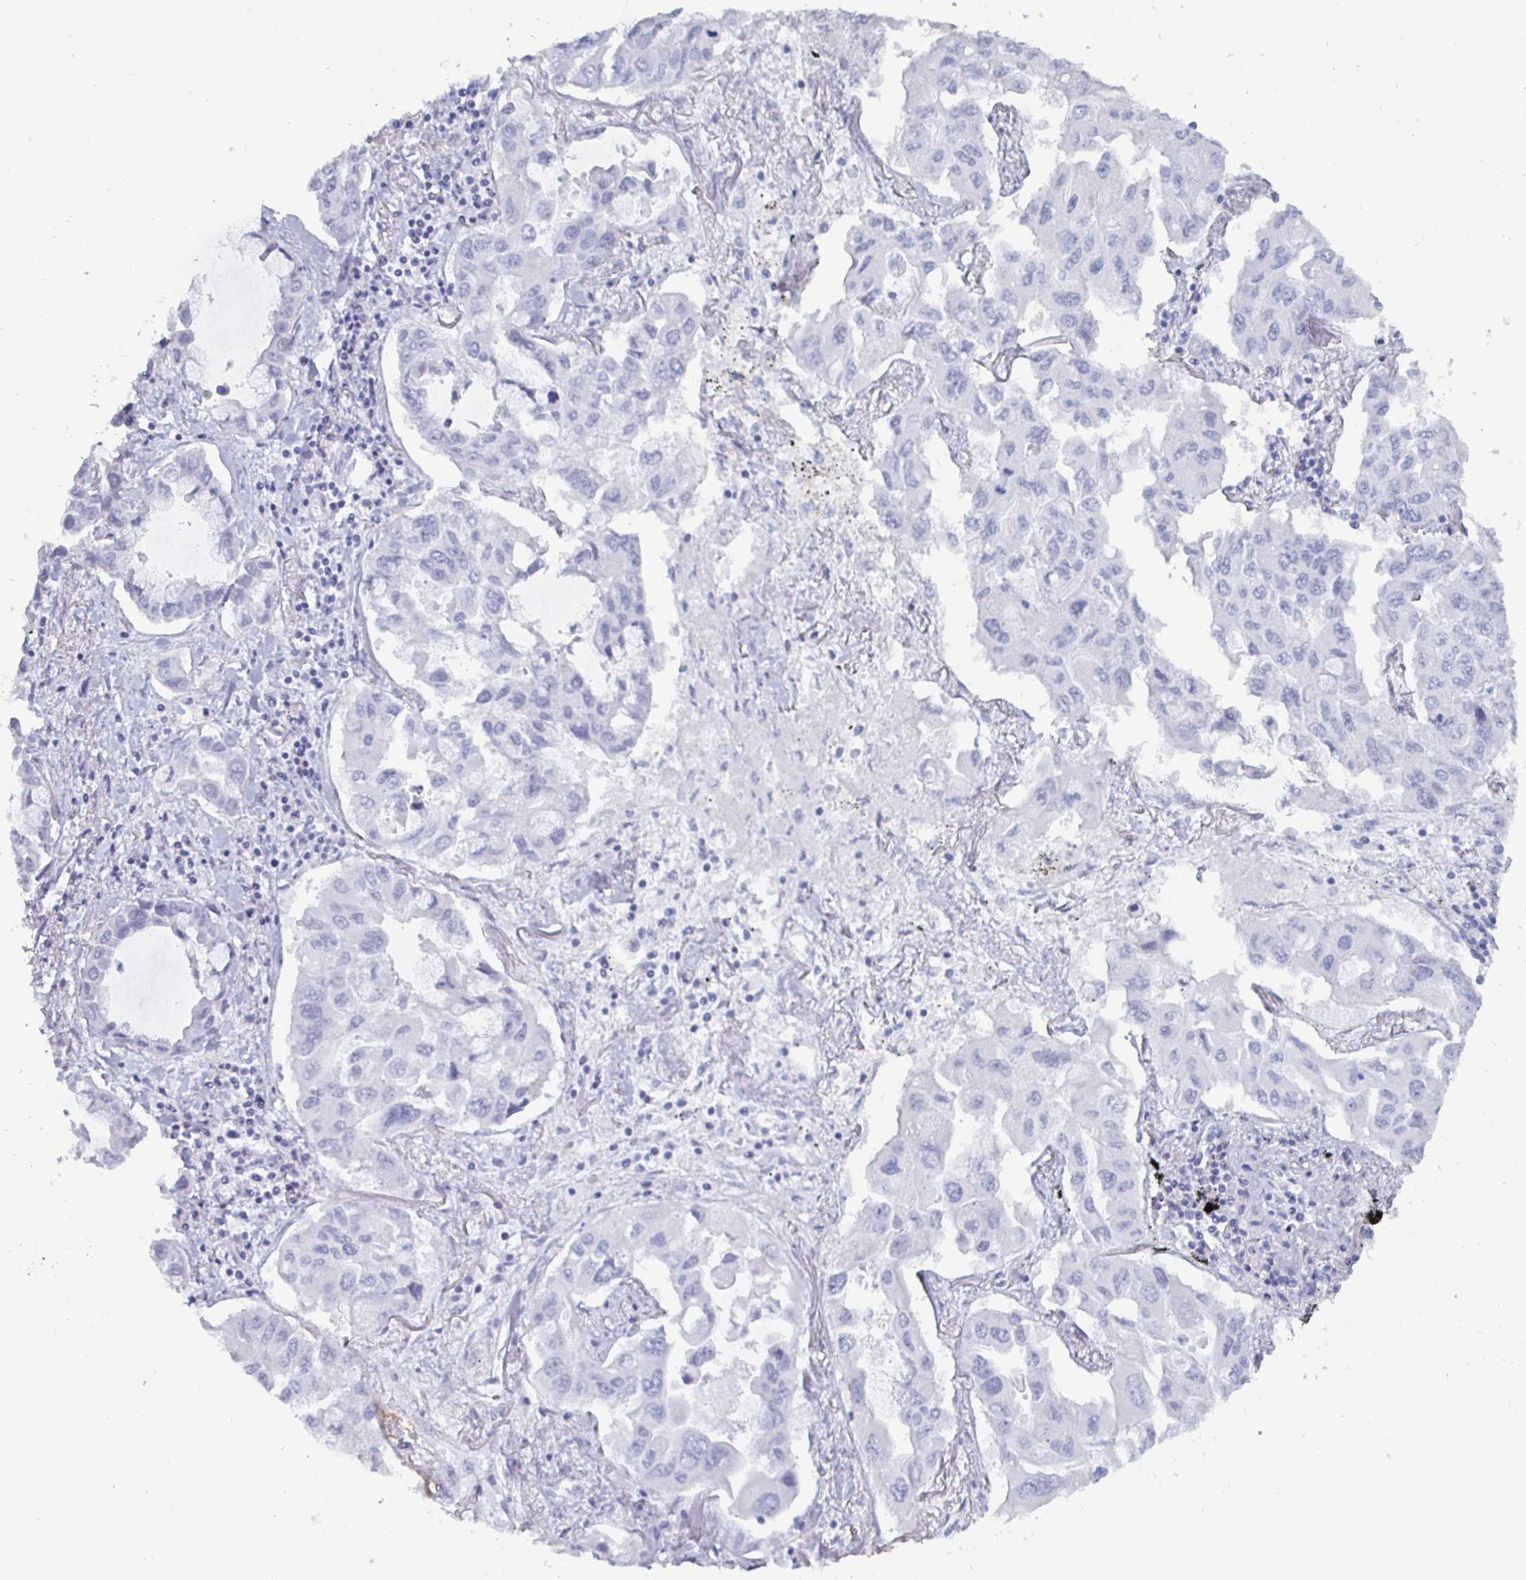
{"staining": {"intensity": "negative", "quantity": "none", "location": "none"}, "tissue": "lung cancer", "cell_type": "Tumor cells", "image_type": "cancer", "snomed": [{"axis": "morphology", "description": "Adenocarcinoma, NOS"}, {"axis": "topography", "description": "Lung"}], "caption": "Immunohistochemistry micrograph of human lung cancer stained for a protein (brown), which reveals no expression in tumor cells.", "gene": "ENPP1", "patient": {"sex": "male", "age": 64}}